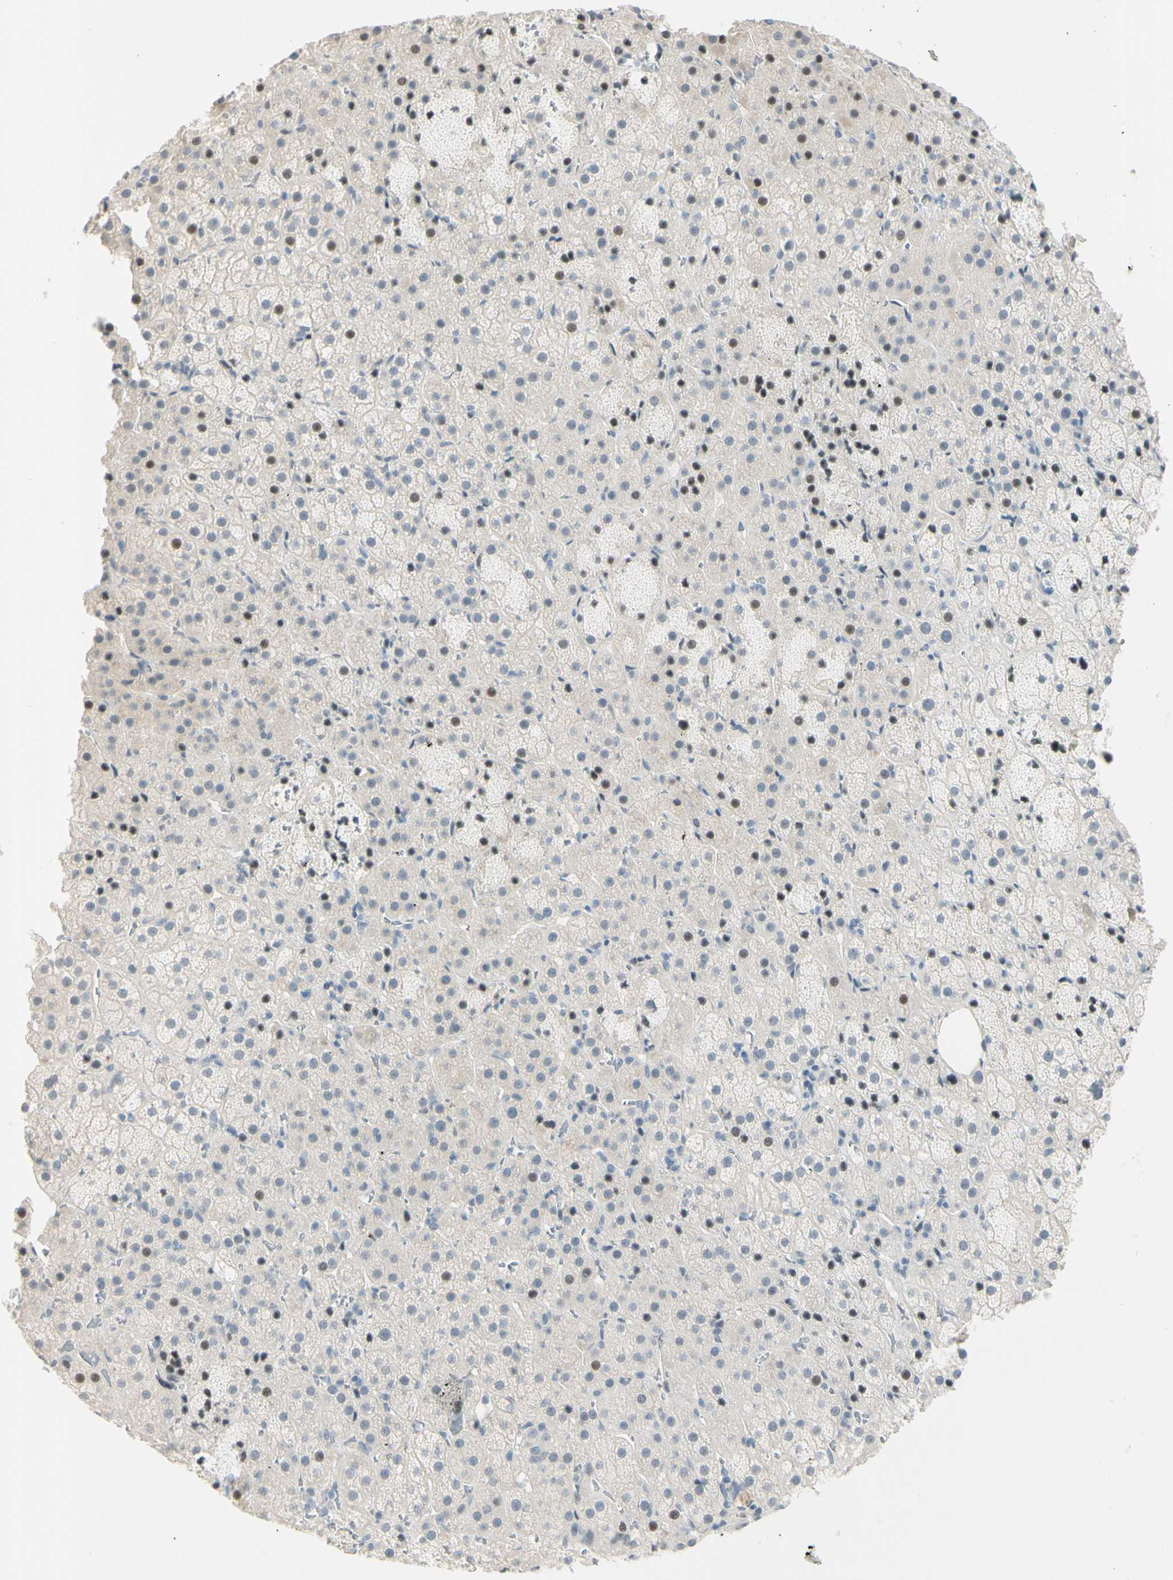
{"staining": {"intensity": "moderate", "quantity": "<25%", "location": "nuclear"}, "tissue": "adrenal gland", "cell_type": "Glandular cells", "image_type": "normal", "snomed": [{"axis": "morphology", "description": "Normal tissue, NOS"}, {"axis": "topography", "description": "Adrenal gland"}], "caption": "Glandular cells show low levels of moderate nuclear staining in approximately <25% of cells in benign adrenal gland.", "gene": "B4GALNT1", "patient": {"sex": "female", "age": 57}}